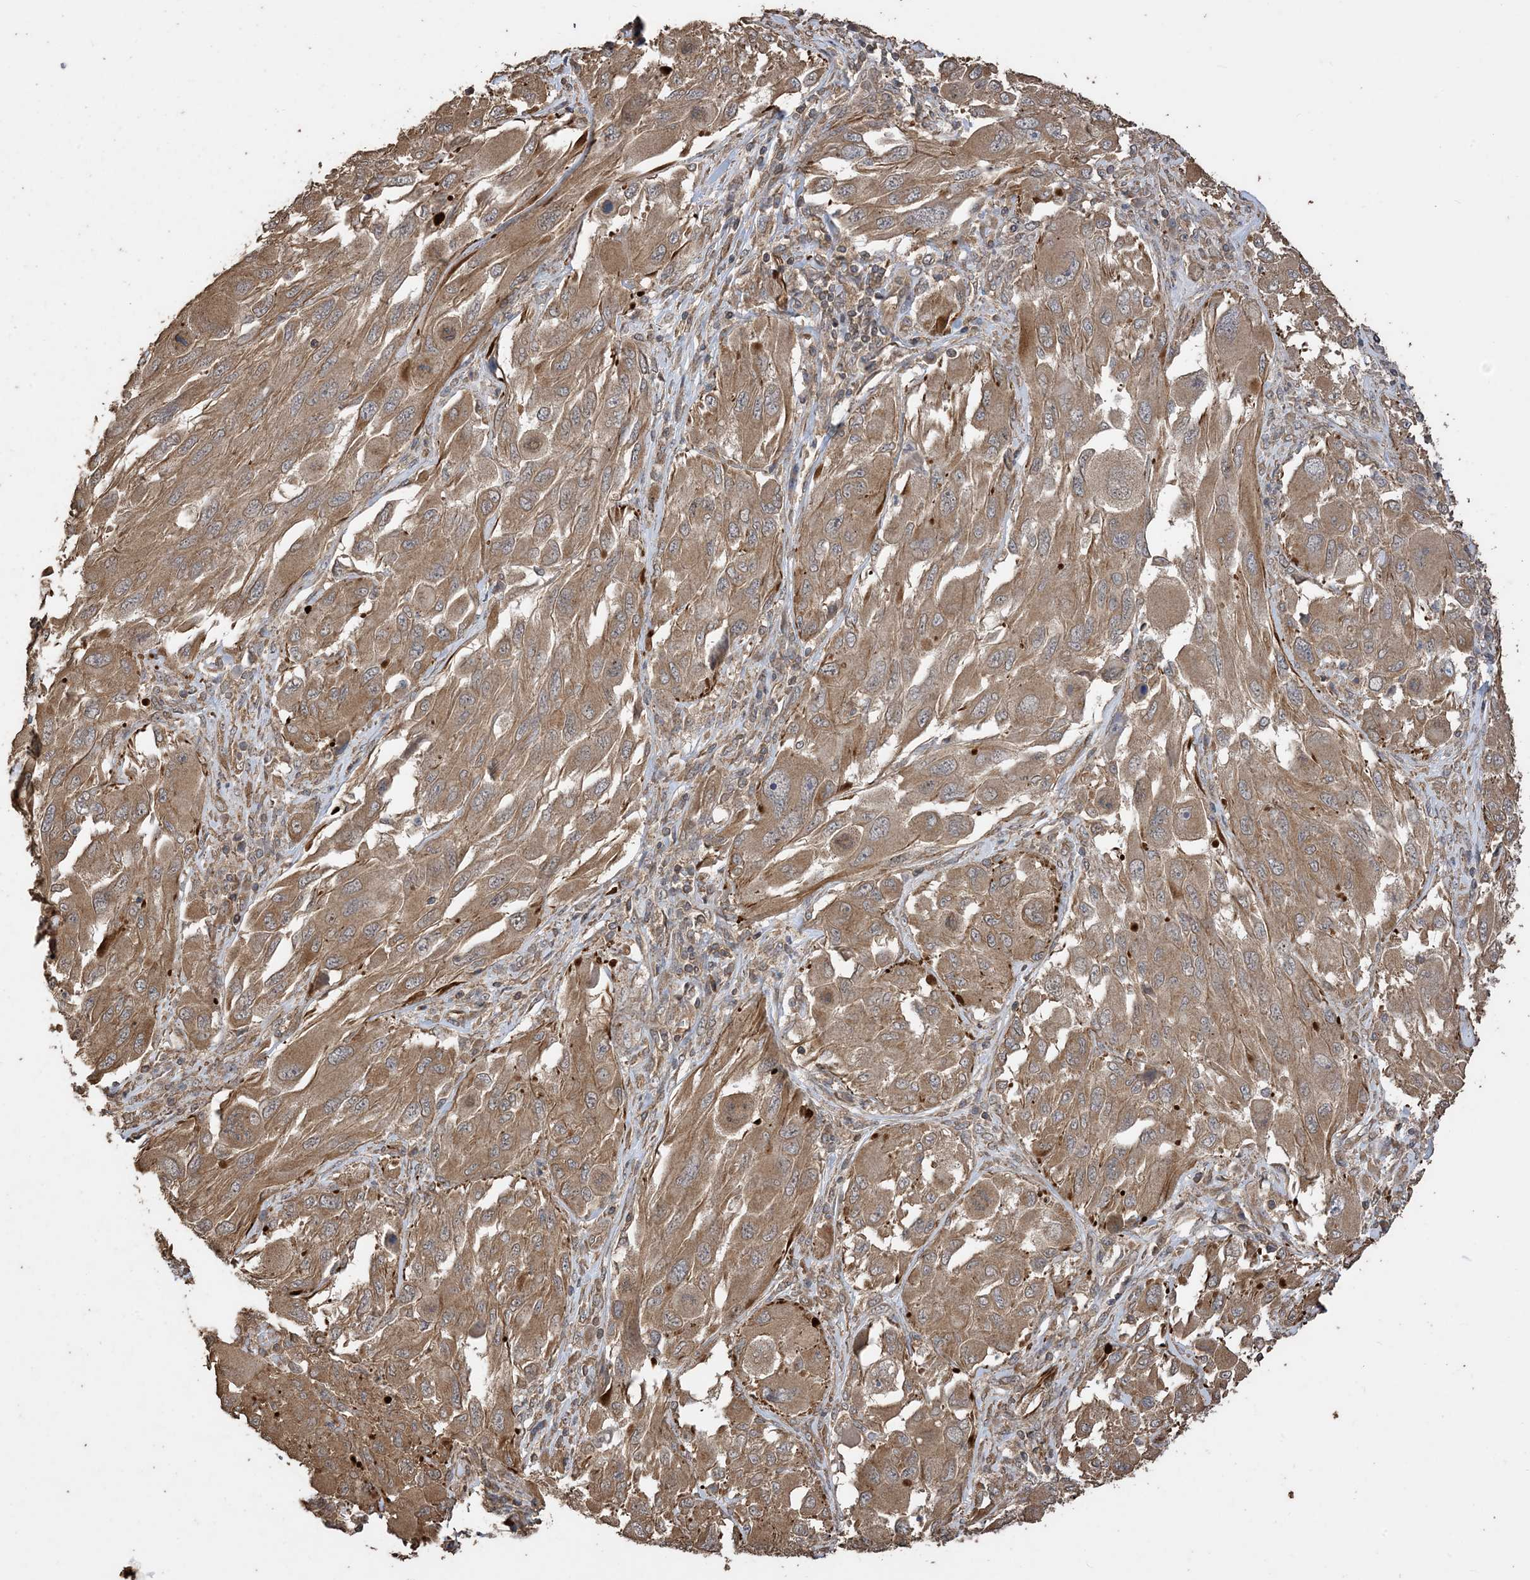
{"staining": {"intensity": "moderate", "quantity": ">75%", "location": "cytoplasmic/membranous"}, "tissue": "melanoma", "cell_type": "Tumor cells", "image_type": "cancer", "snomed": [{"axis": "morphology", "description": "Malignant melanoma, NOS"}, {"axis": "topography", "description": "Skin"}], "caption": "Immunohistochemistry (DAB) staining of malignant melanoma shows moderate cytoplasmic/membranous protein staining in approximately >75% of tumor cells.", "gene": "ZKSCAN5", "patient": {"sex": "female", "age": 91}}